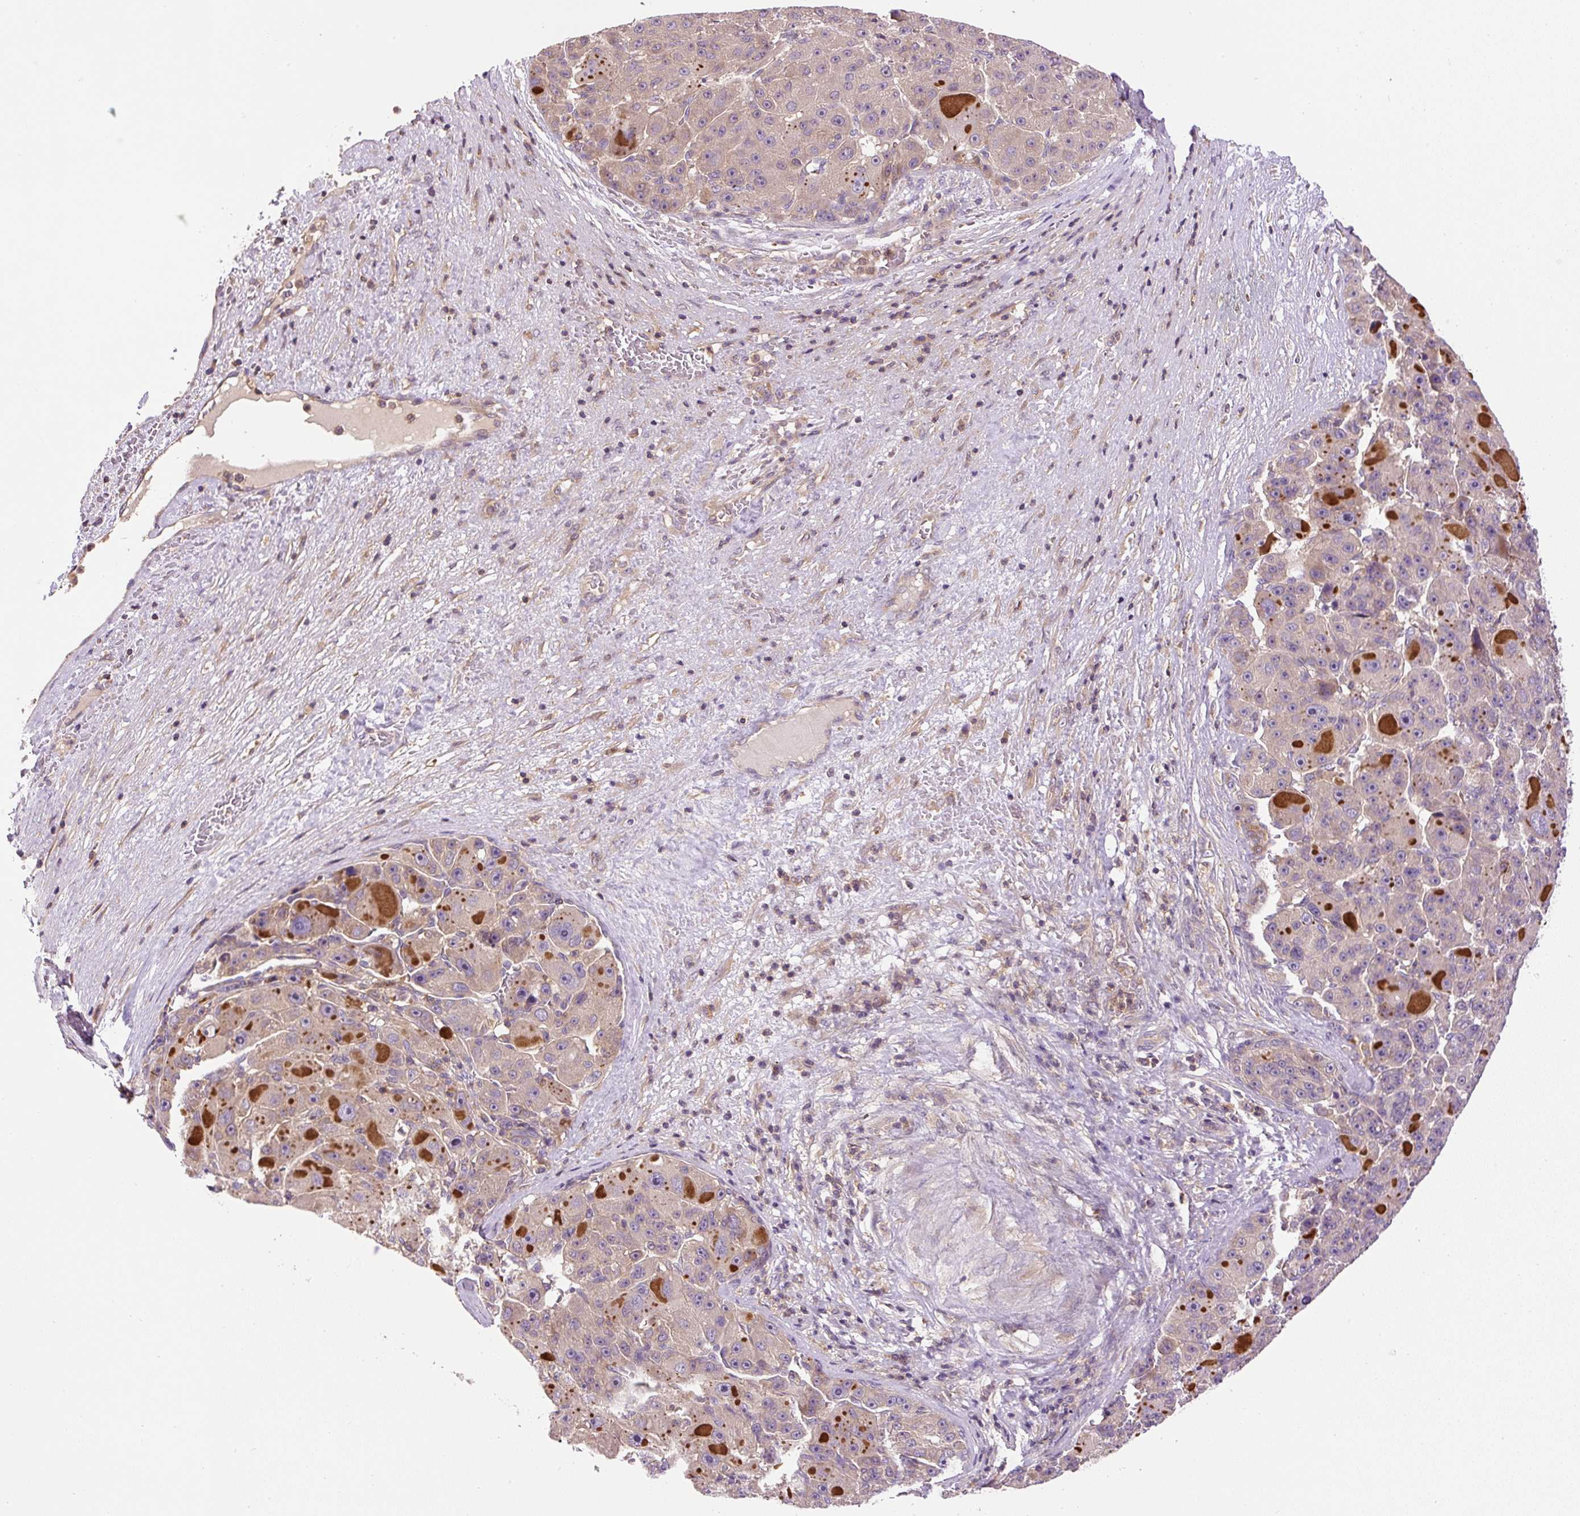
{"staining": {"intensity": "strong", "quantity": "<25%", "location": "cytoplasmic/membranous"}, "tissue": "liver cancer", "cell_type": "Tumor cells", "image_type": "cancer", "snomed": [{"axis": "morphology", "description": "Carcinoma, Hepatocellular, NOS"}, {"axis": "topography", "description": "Liver"}], "caption": "DAB (3,3'-diaminobenzidine) immunohistochemical staining of human liver hepatocellular carcinoma exhibits strong cytoplasmic/membranous protein expression in approximately <25% of tumor cells. The staining was performed using DAB (3,3'-diaminobenzidine), with brown indicating positive protein expression. Nuclei are stained blue with hematoxylin.", "gene": "CCDC28A", "patient": {"sex": "male", "age": 76}}